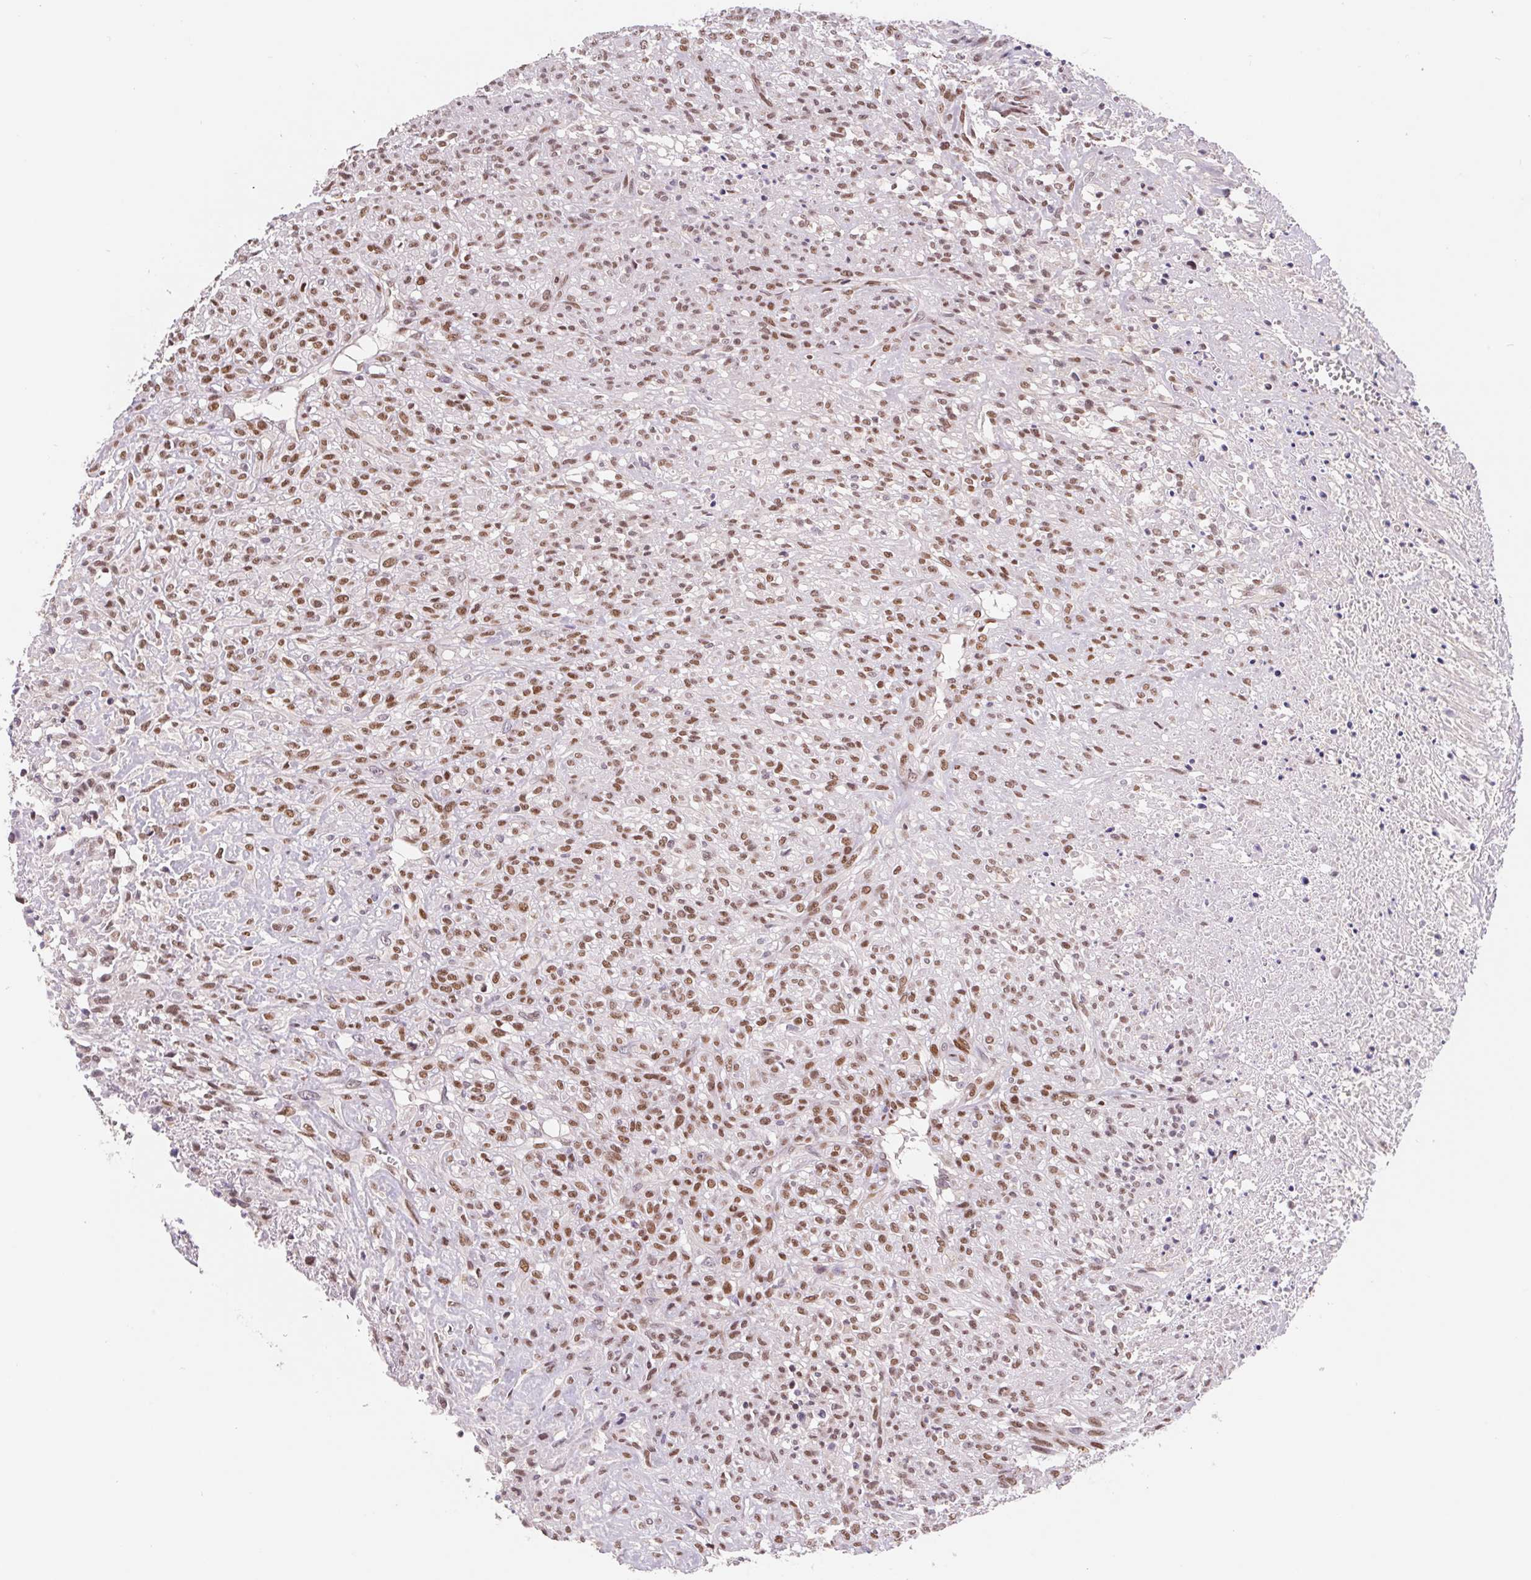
{"staining": {"intensity": "moderate", "quantity": ">75%", "location": "nuclear"}, "tissue": "renal cancer", "cell_type": "Tumor cells", "image_type": "cancer", "snomed": [{"axis": "morphology", "description": "Adenocarcinoma, NOS"}, {"axis": "topography", "description": "Kidney"}], "caption": "Human renal adenocarcinoma stained for a protein (brown) demonstrates moderate nuclear positive staining in about >75% of tumor cells.", "gene": "TRERF1", "patient": {"sex": "male", "age": 58}}